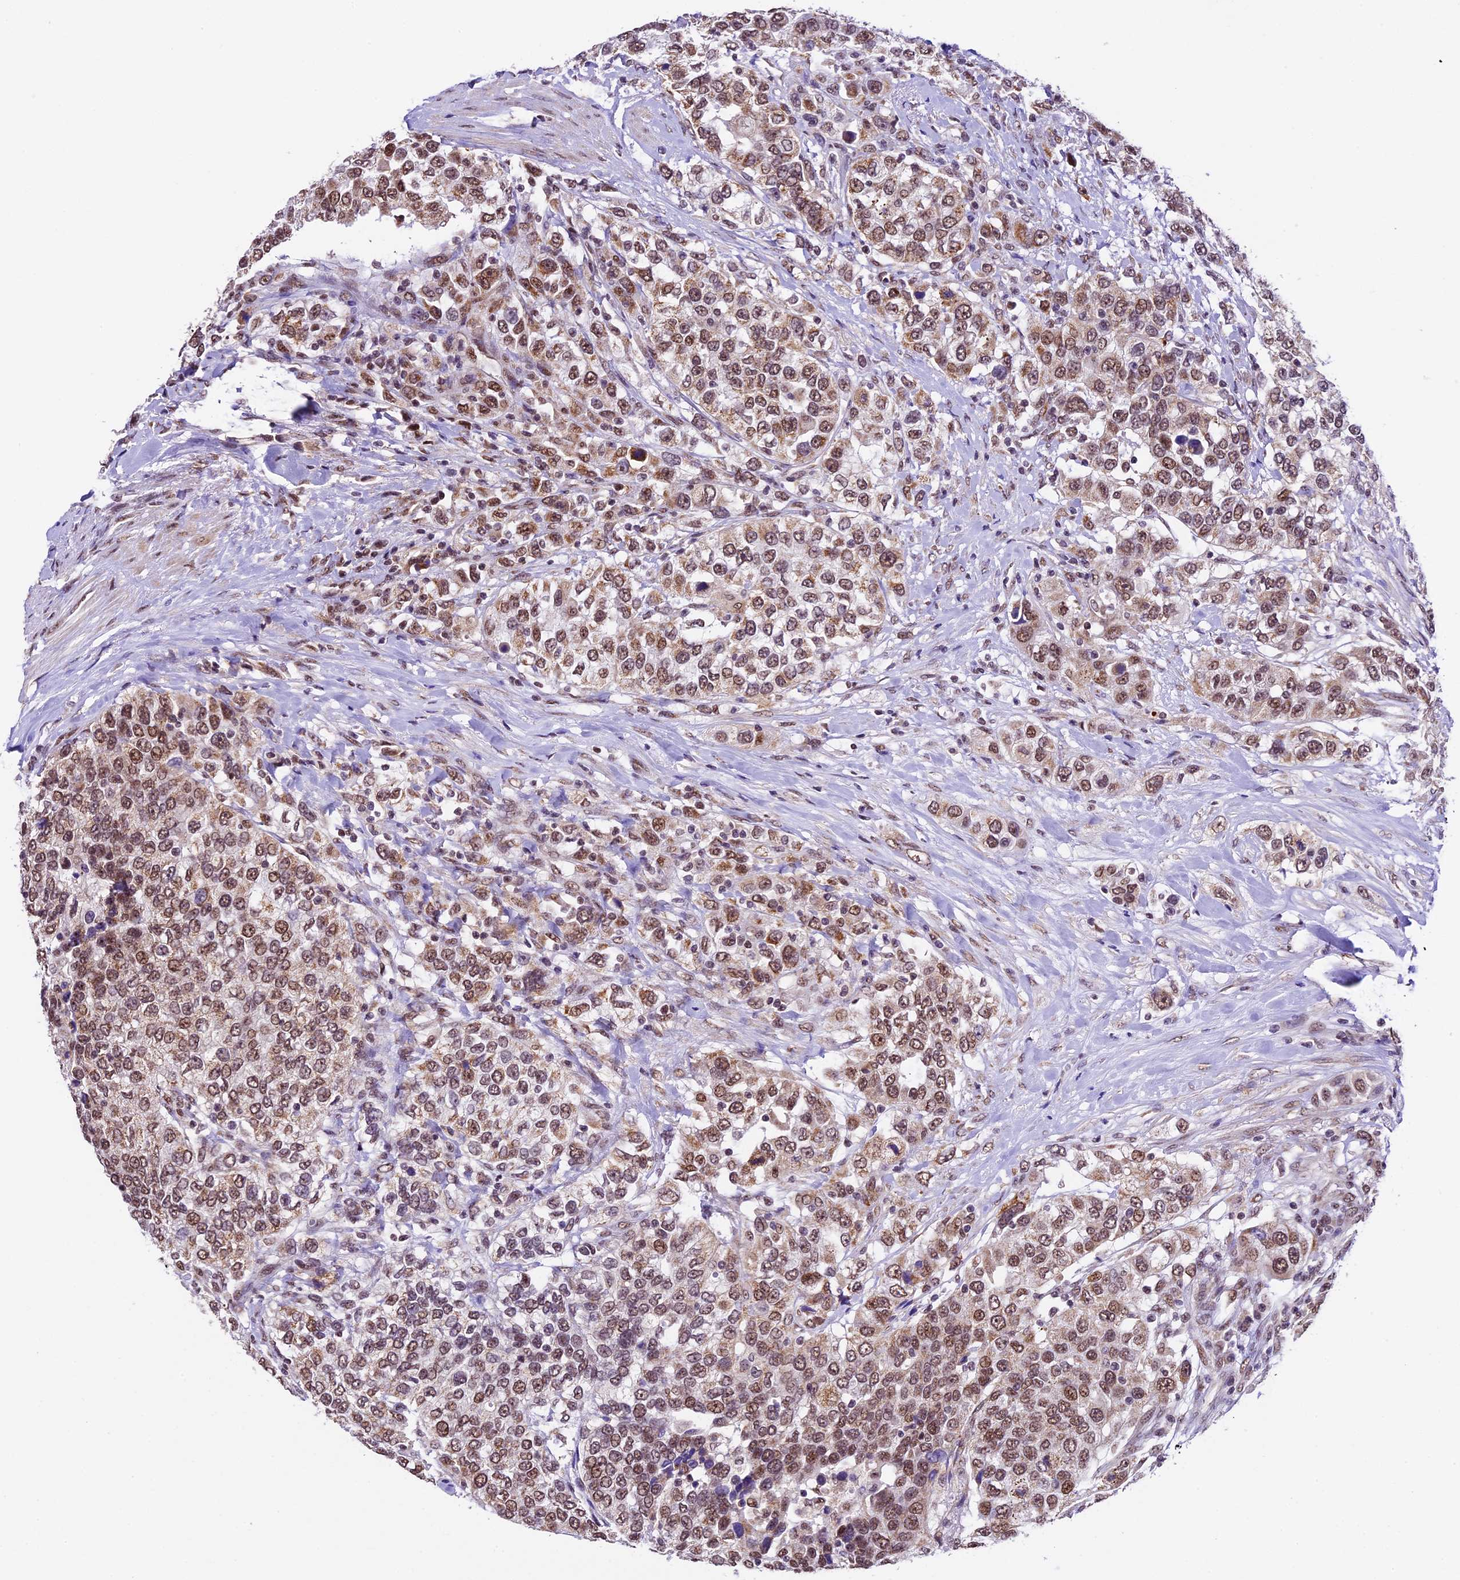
{"staining": {"intensity": "moderate", "quantity": ">75%", "location": "nuclear"}, "tissue": "urothelial cancer", "cell_type": "Tumor cells", "image_type": "cancer", "snomed": [{"axis": "morphology", "description": "Urothelial carcinoma, High grade"}, {"axis": "topography", "description": "Urinary bladder"}], "caption": "IHC of high-grade urothelial carcinoma shows medium levels of moderate nuclear staining in approximately >75% of tumor cells. The staining was performed using DAB to visualize the protein expression in brown, while the nuclei were stained in blue with hematoxylin (Magnification: 20x).", "gene": "CARS2", "patient": {"sex": "female", "age": 80}}